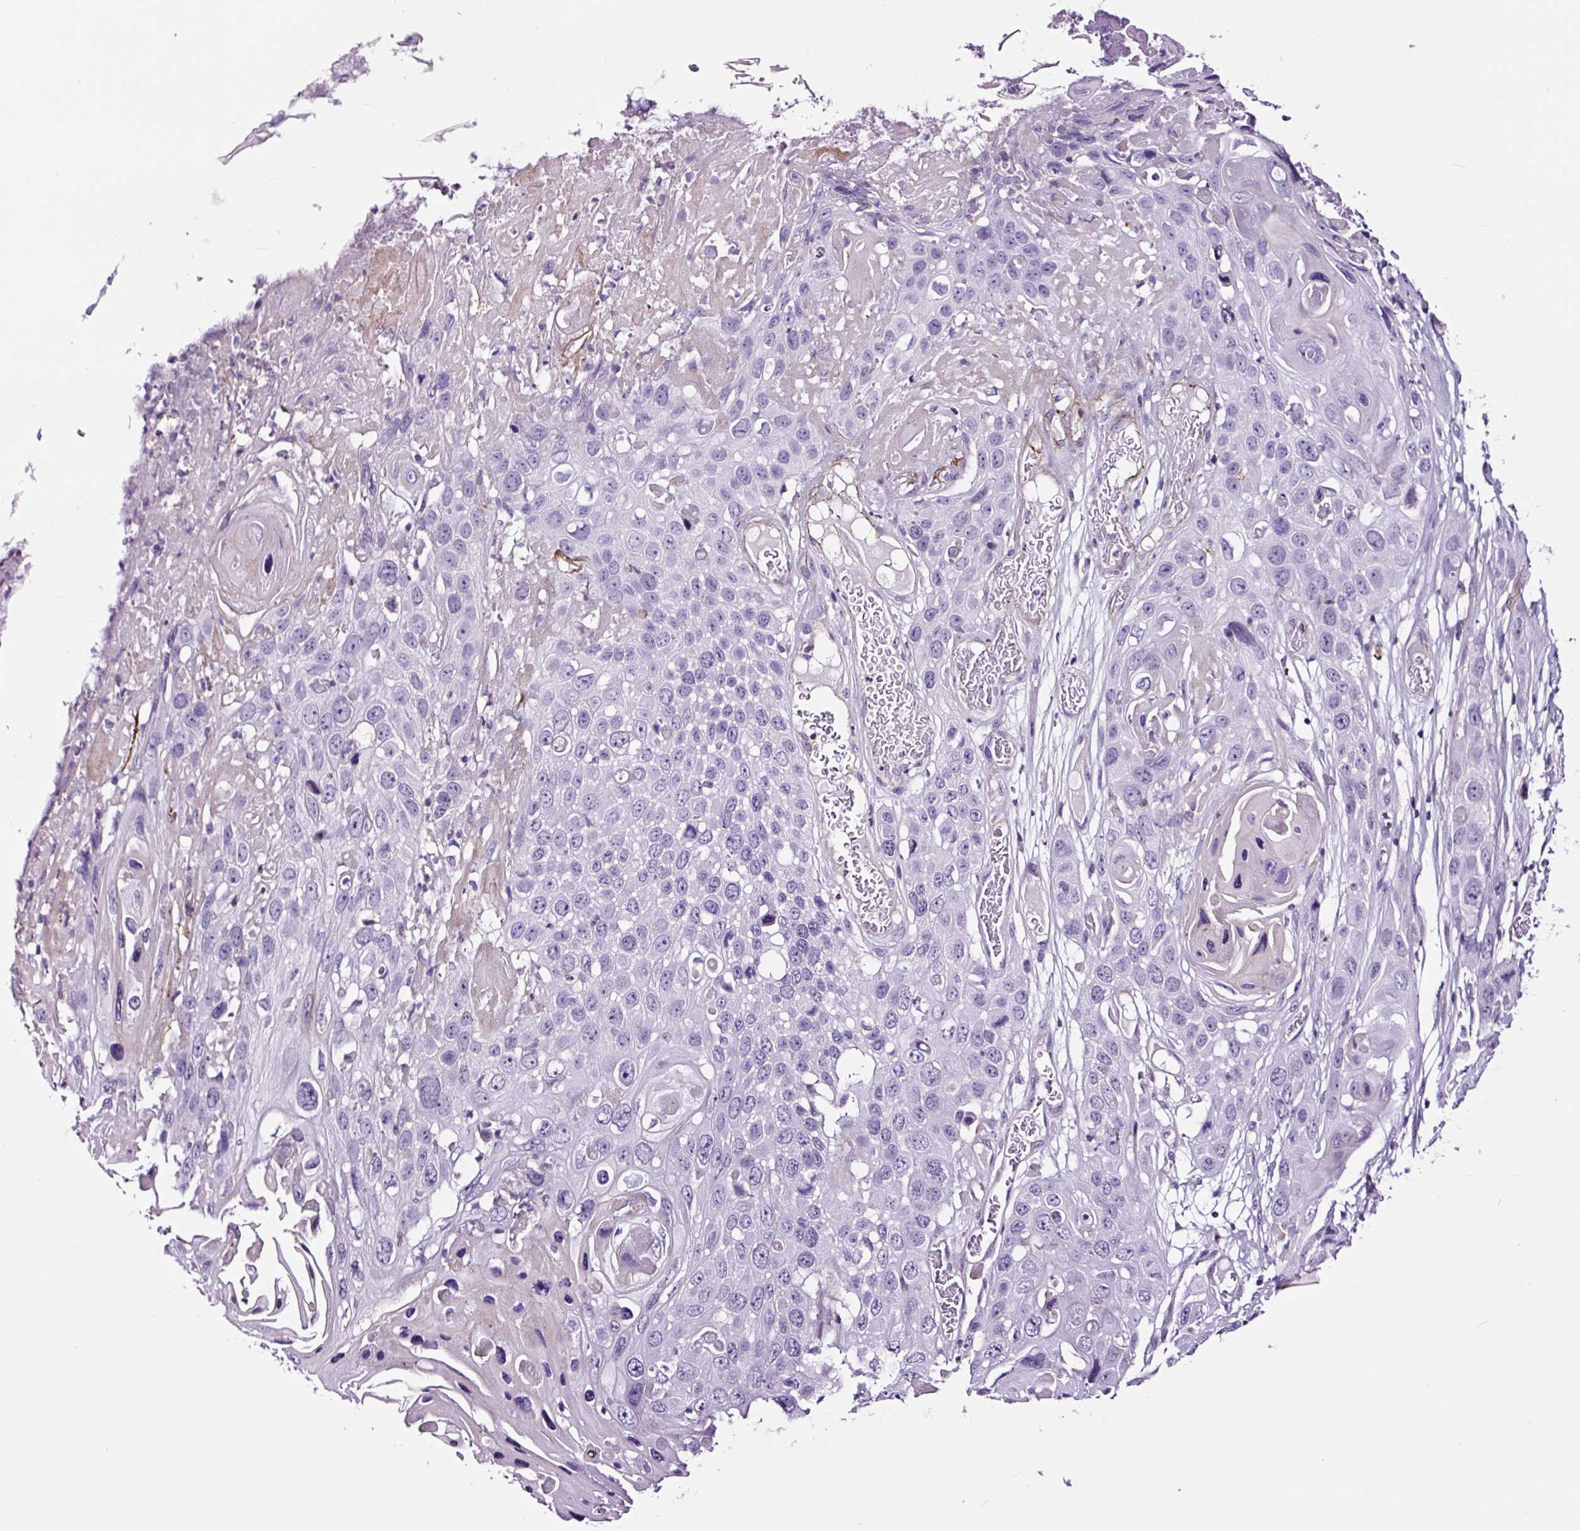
{"staining": {"intensity": "negative", "quantity": "none", "location": "none"}, "tissue": "skin cancer", "cell_type": "Tumor cells", "image_type": "cancer", "snomed": [{"axis": "morphology", "description": "Squamous cell carcinoma, NOS"}, {"axis": "topography", "description": "Skin"}], "caption": "High magnification brightfield microscopy of skin cancer (squamous cell carcinoma) stained with DAB (3,3'-diaminobenzidine) (brown) and counterstained with hematoxylin (blue): tumor cells show no significant staining. The staining was performed using DAB to visualize the protein expression in brown, while the nuclei were stained in blue with hematoxylin (Magnification: 20x).", "gene": "TAFA3", "patient": {"sex": "male", "age": 55}}